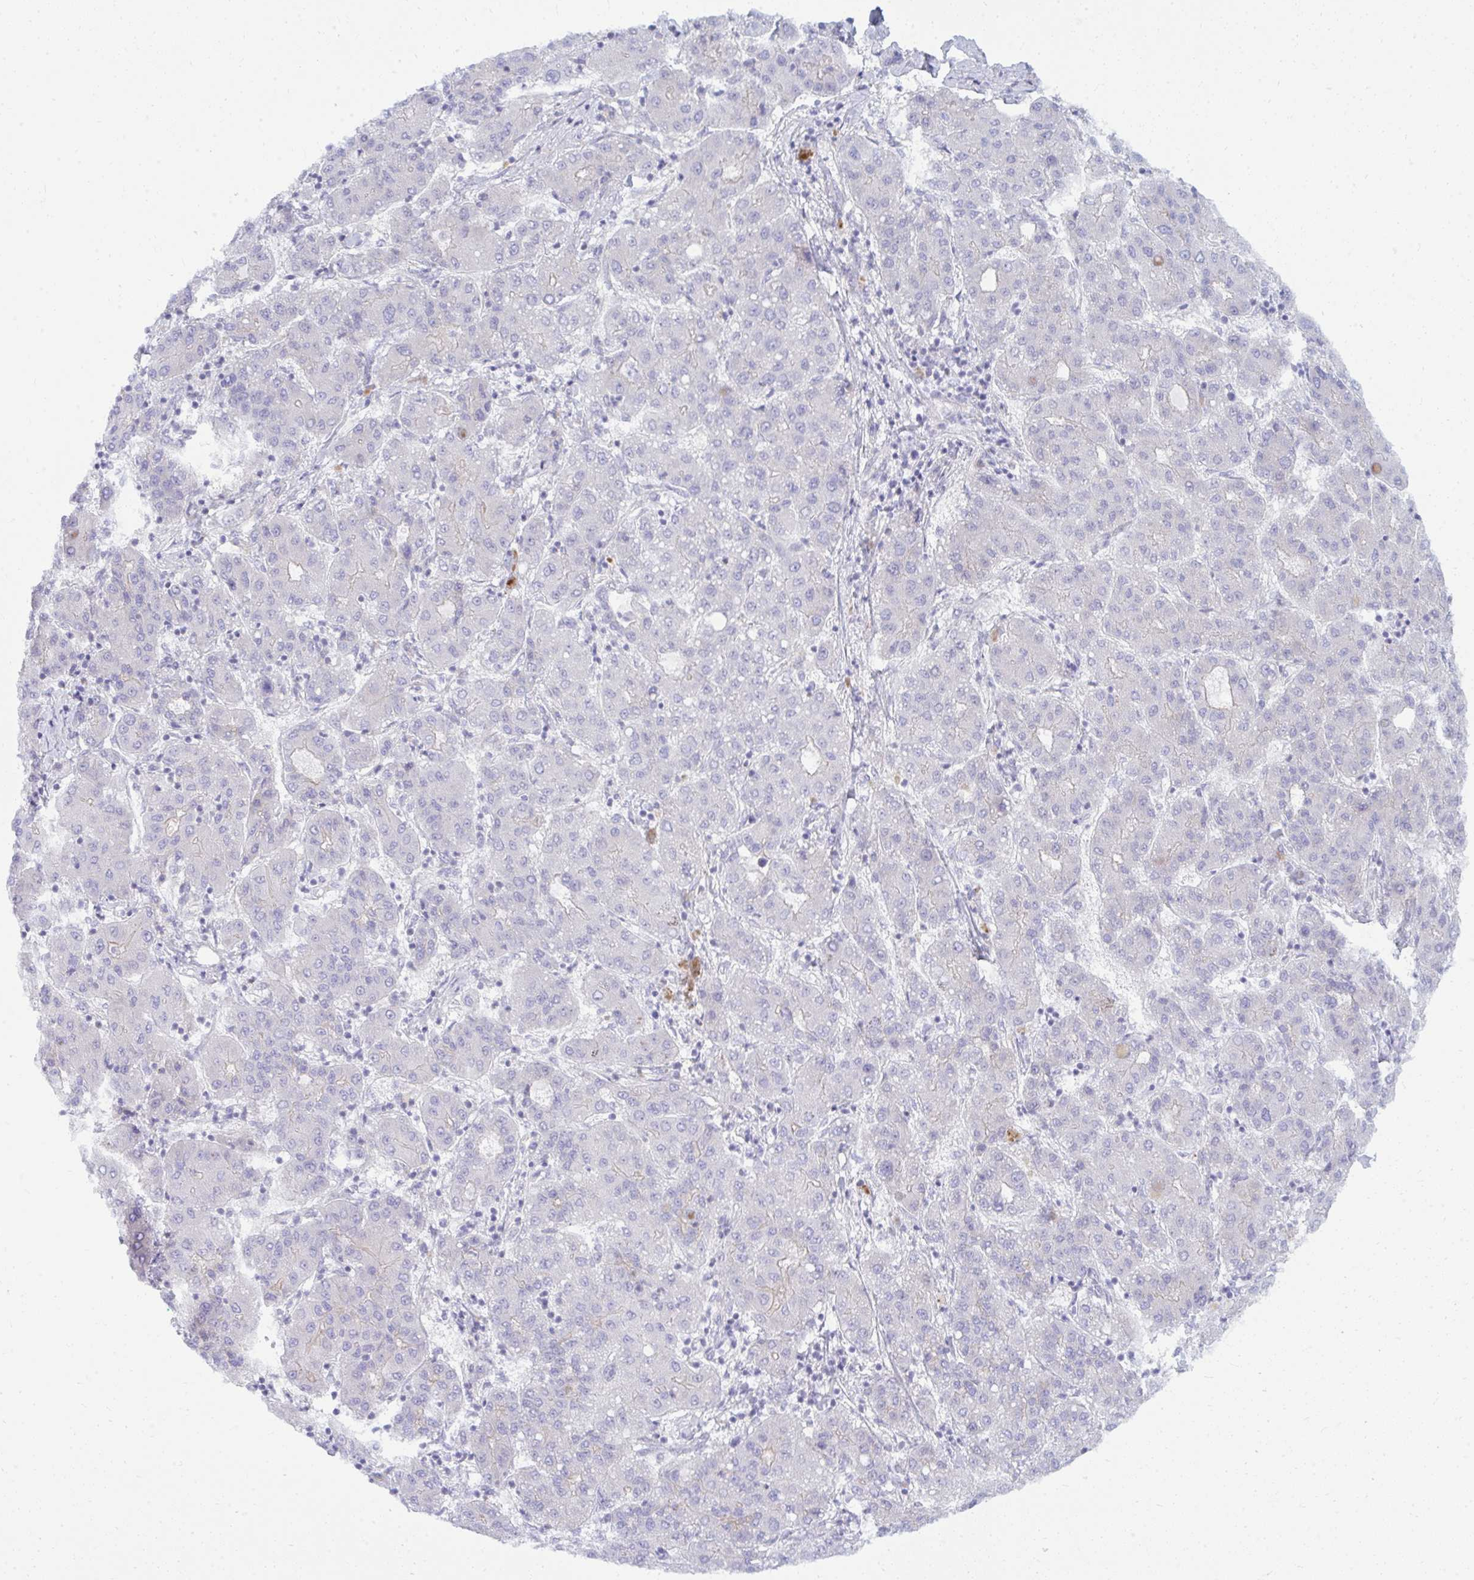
{"staining": {"intensity": "negative", "quantity": "none", "location": "none"}, "tissue": "liver cancer", "cell_type": "Tumor cells", "image_type": "cancer", "snomed": [{"axis": "morphology", "description": "Carcinoma, Hepatocellular, NOS"}, {"axis": "topography", "description": "Liver"}], "caption": "Immunohistochemistry (IHC) histopathology image of neoplastic tissue: human liver hepatocellular carcinoma stained with DAB (3,3'-diaminobenzidine) exhibits no significant protein staining in tumor cells. (Stains: DAB immunohistochemistry with hematoxylin counter stain, Microscopy: brightfield microscopy at high magnification).", "gene": "TSPEAR", "patient": {"sex": "male", "age": 65}}